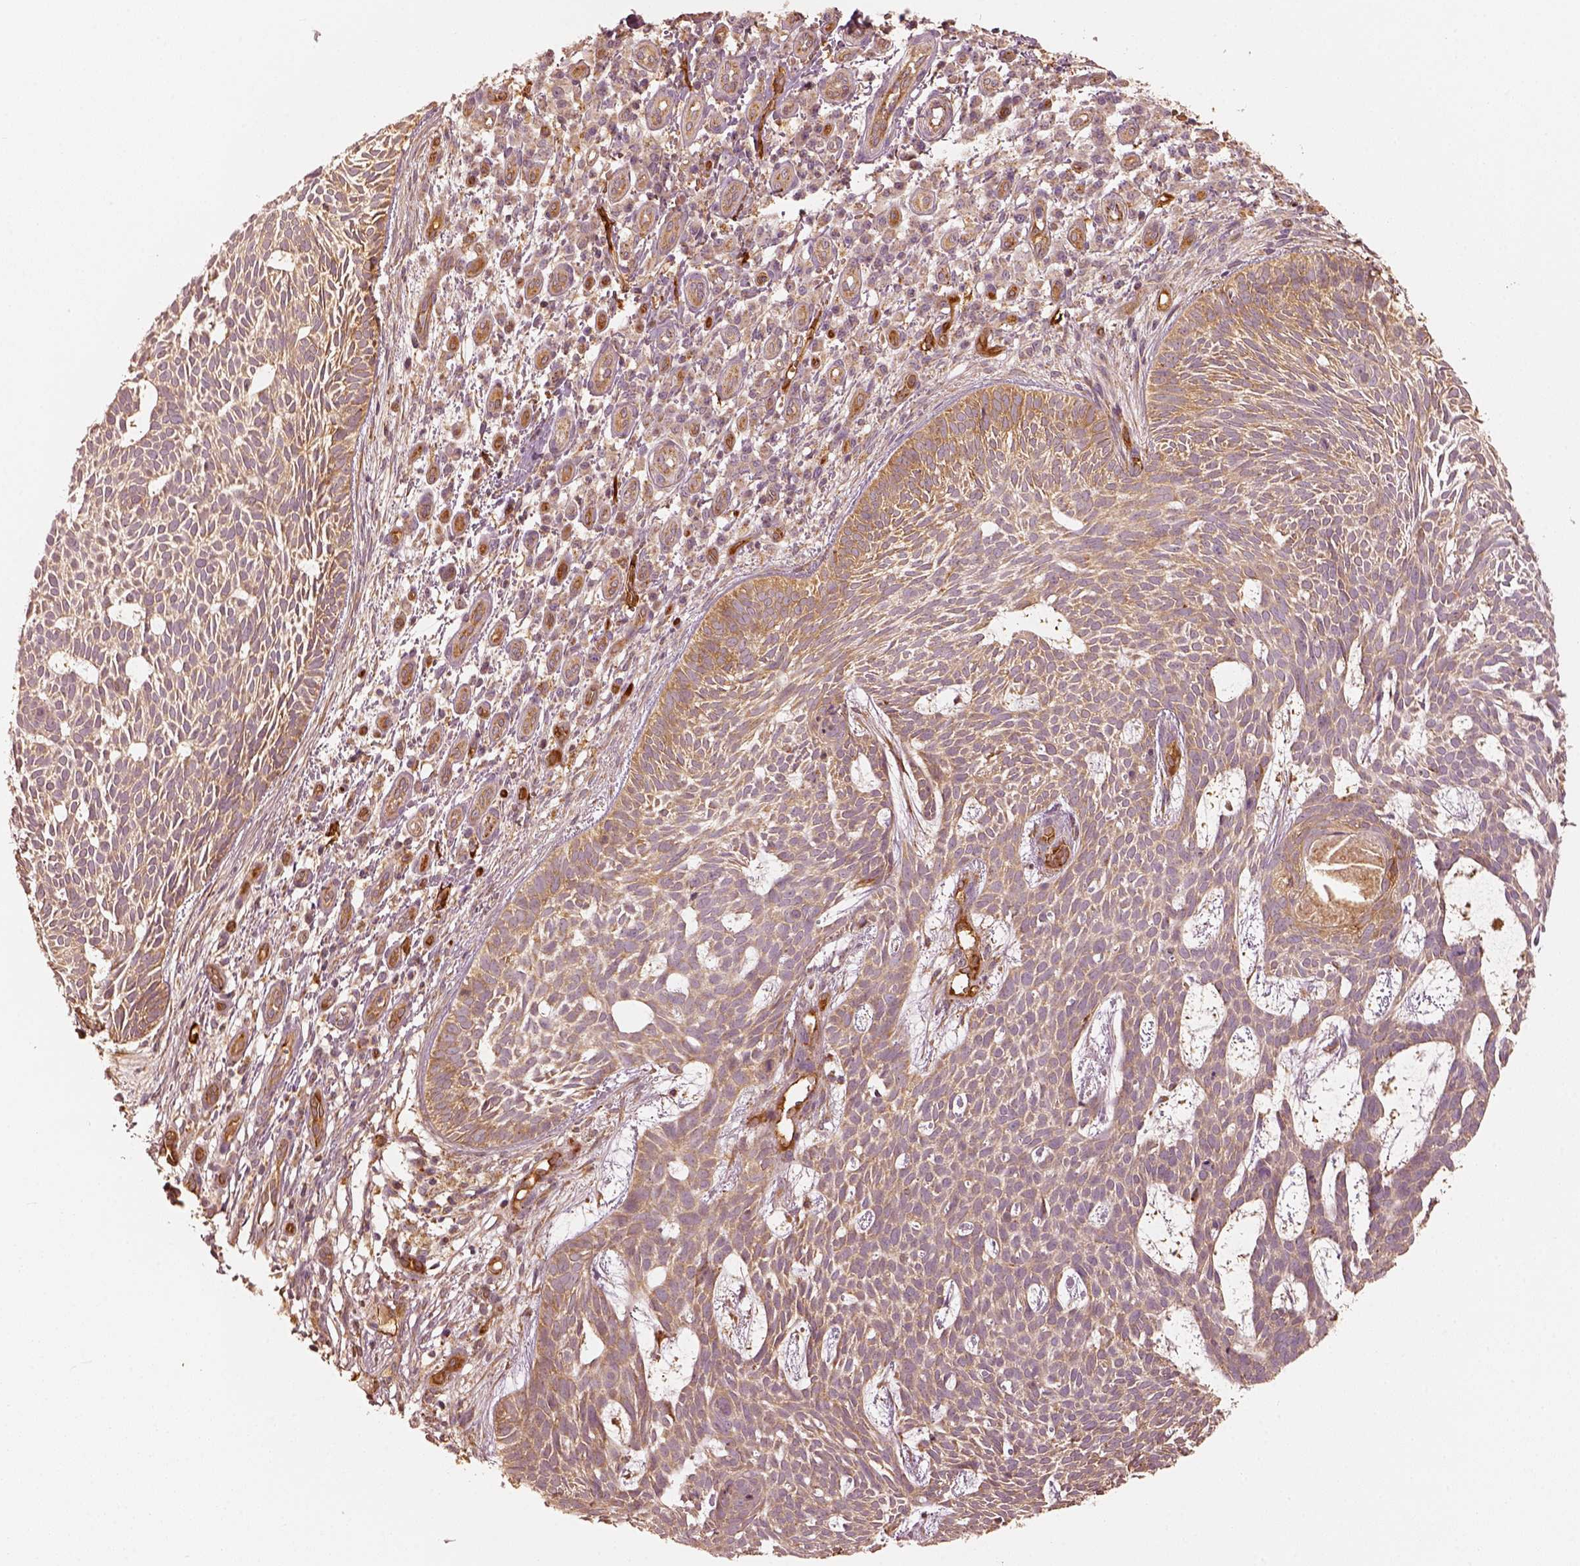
{"staining": {"intensity": "weak", "quantity": "25%-75%", "location": "cytoplasmic/membranous"}, "tissue": "skin cancer", "cell_type": "Tumor cells", "image_type": "cancer", "snomed": [{"axis": "morphology", "description": "Basal cell carcinoma"}, {"axis": "topography", "description": "Skin"}], "caption": "Protein expression analysis of human skin cancer reveals weak cytoplasmic/membranous staining in about 25%-75% of tumor cells.", "gene": "FSCN1", "patient": {"sex": "male", "age": 59}}